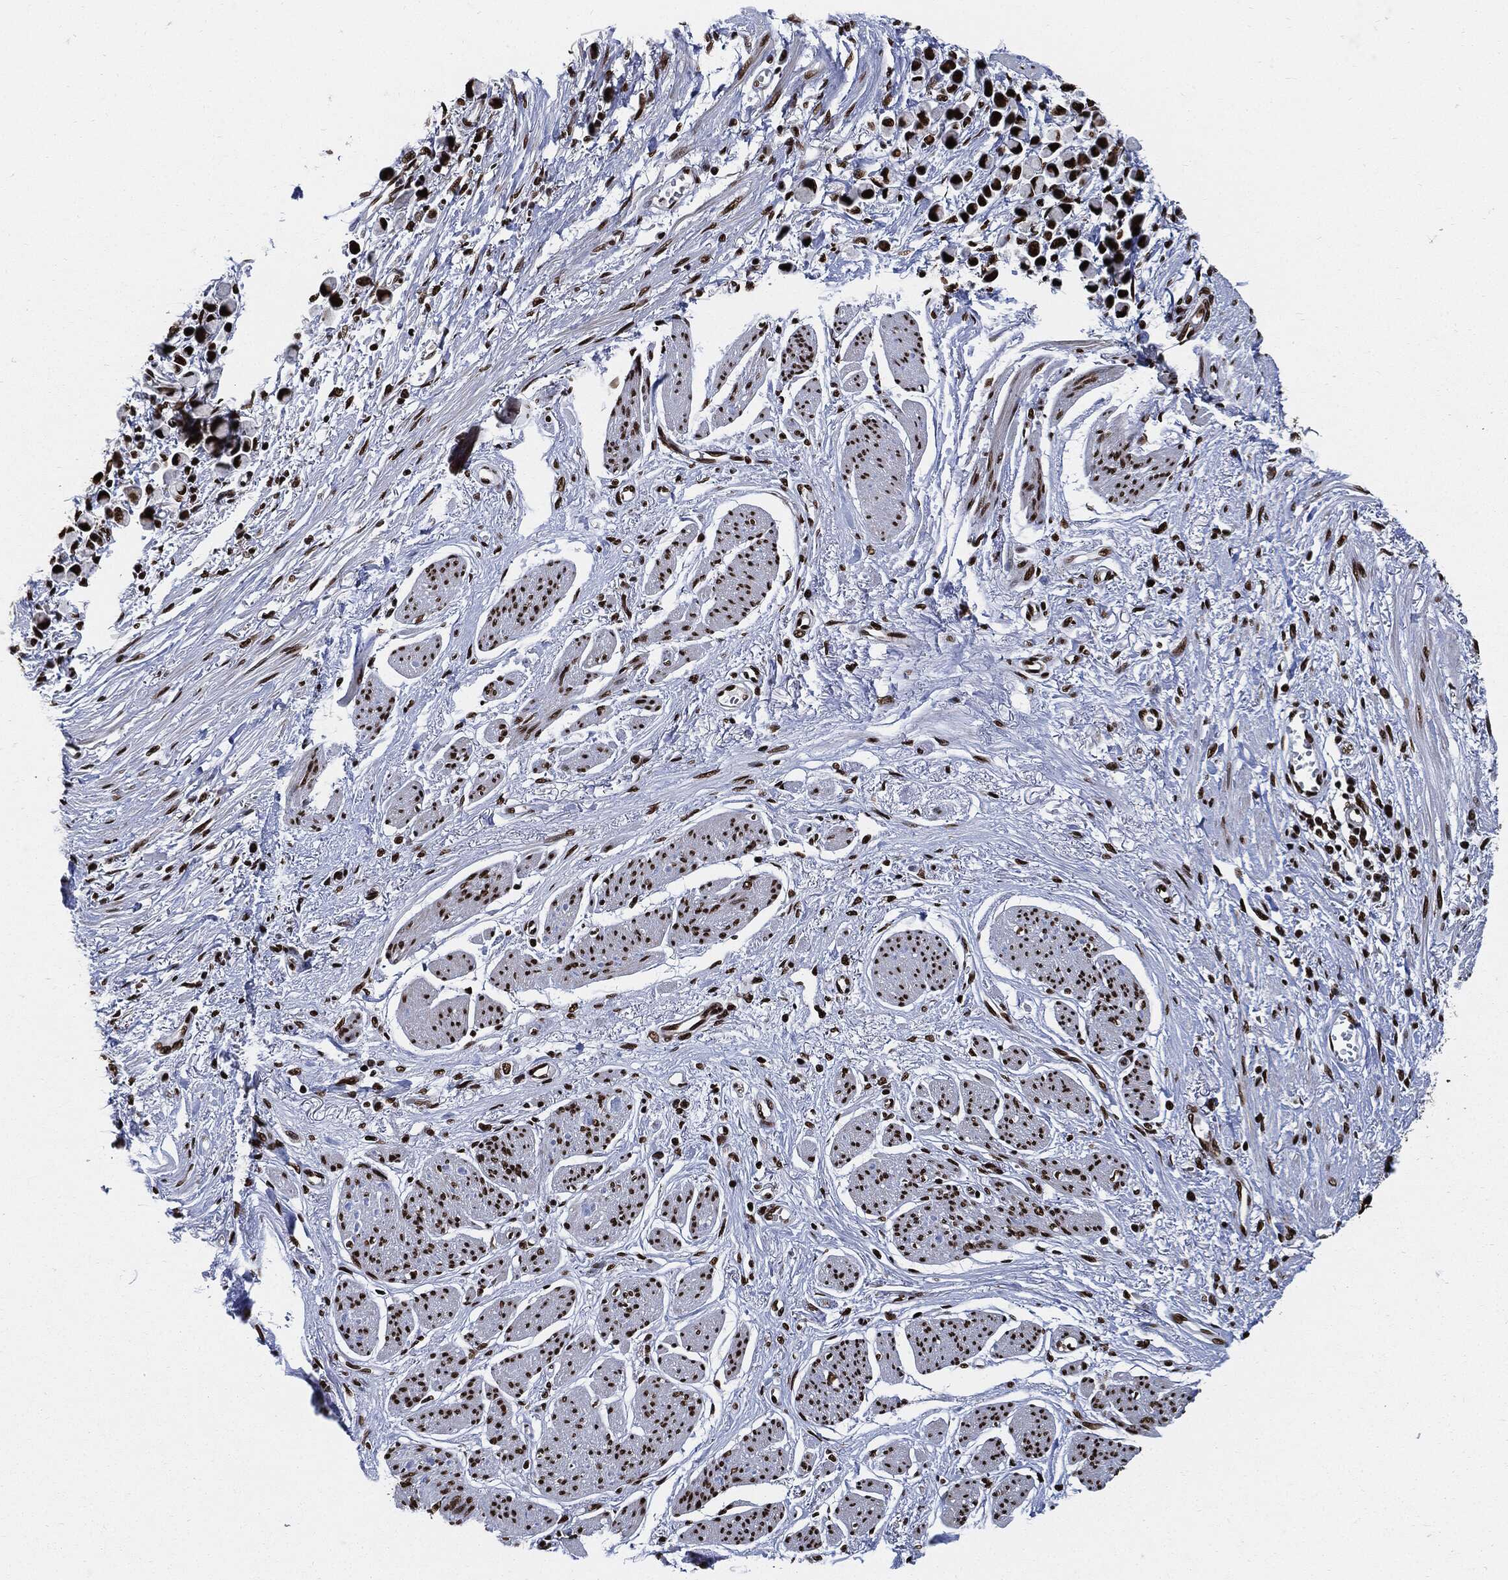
{"staining": {"intensity": "strong", "quantity": ">75%", "location": "nuclear"}, "tissue": "stomach cancer", "cell_type": "Tumor cells", "image_type": "cancer", "snomed": [{"axis": "morphology", "description": "Adenocarcinoma, NOS"}, {"axis": "topography", "description": "Stomach"}], "caption": "Immunohistochemical staining of human stomach cancer displays high levels of strong nuclear expression in about >75% of tumor cells.", "gene": "RECQL", "patient": {"sex": "female", "age": 81}}